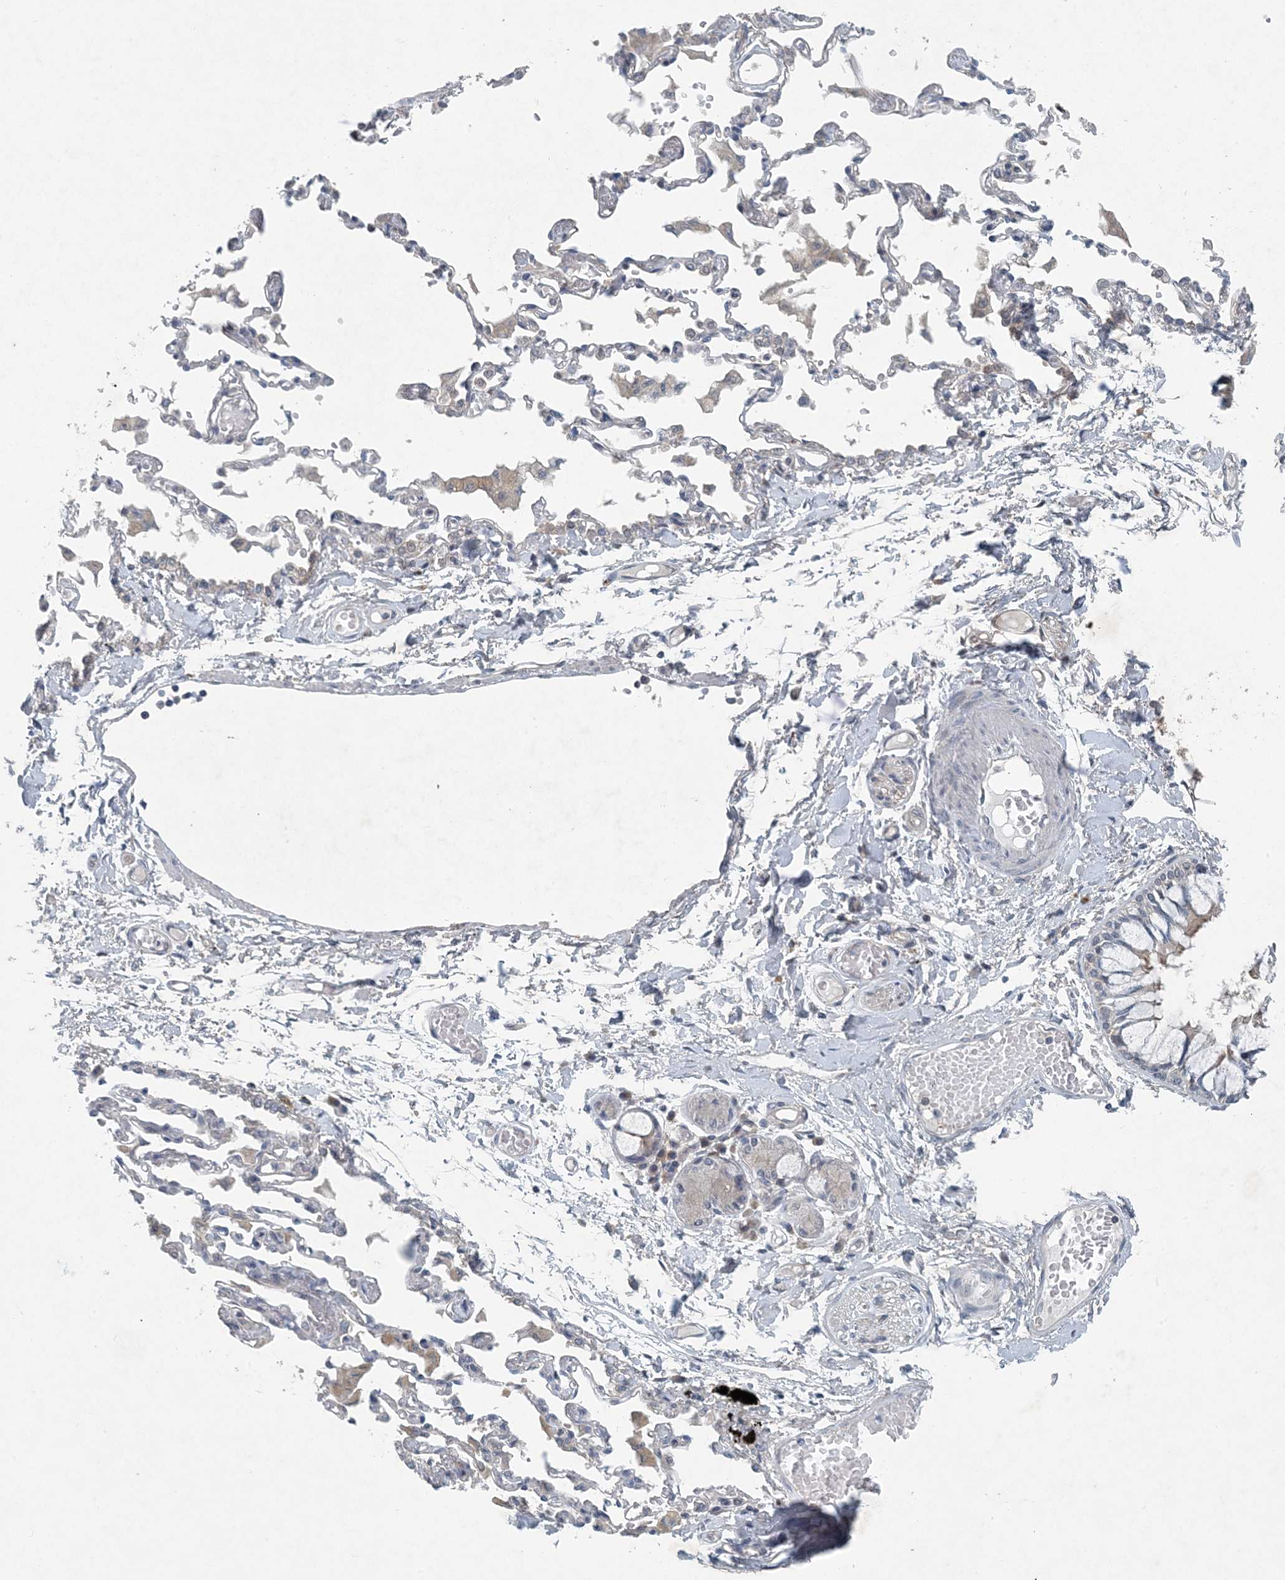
{"staining": {"intensity": "weak", "quantity": "<25%", "location": "cytoplasmic/membranous"}, "tissue": "adipose tissue", "cell_type": "Adipocytes", "image_type": "normal", "snomed": [{"axis": "morphology", "description": "Normal tissue, NOS"}, {"axis": "topography", "description": "Cartilage tissue"}, {"axis": "topography", "description": "Bronchus"}, {"axis": "topography", "description": "Lung"}, {"axis": "topography", "description": "Peripheral nerve tissue"}], "caption": "This histopathology image is of unremarkable adipose tissue stained with IHC to label a protein in brown with the nuclei are counter-stained blue. There is no positivity in adipocytes. The staining was performed using DAB to visualize the protein expression in brown, while the nuclei were stained in blue with hematoxylin (Magnification: 20x).", "gene": "HIKESHI", "patient": {"sex": "female", "age": 49}}